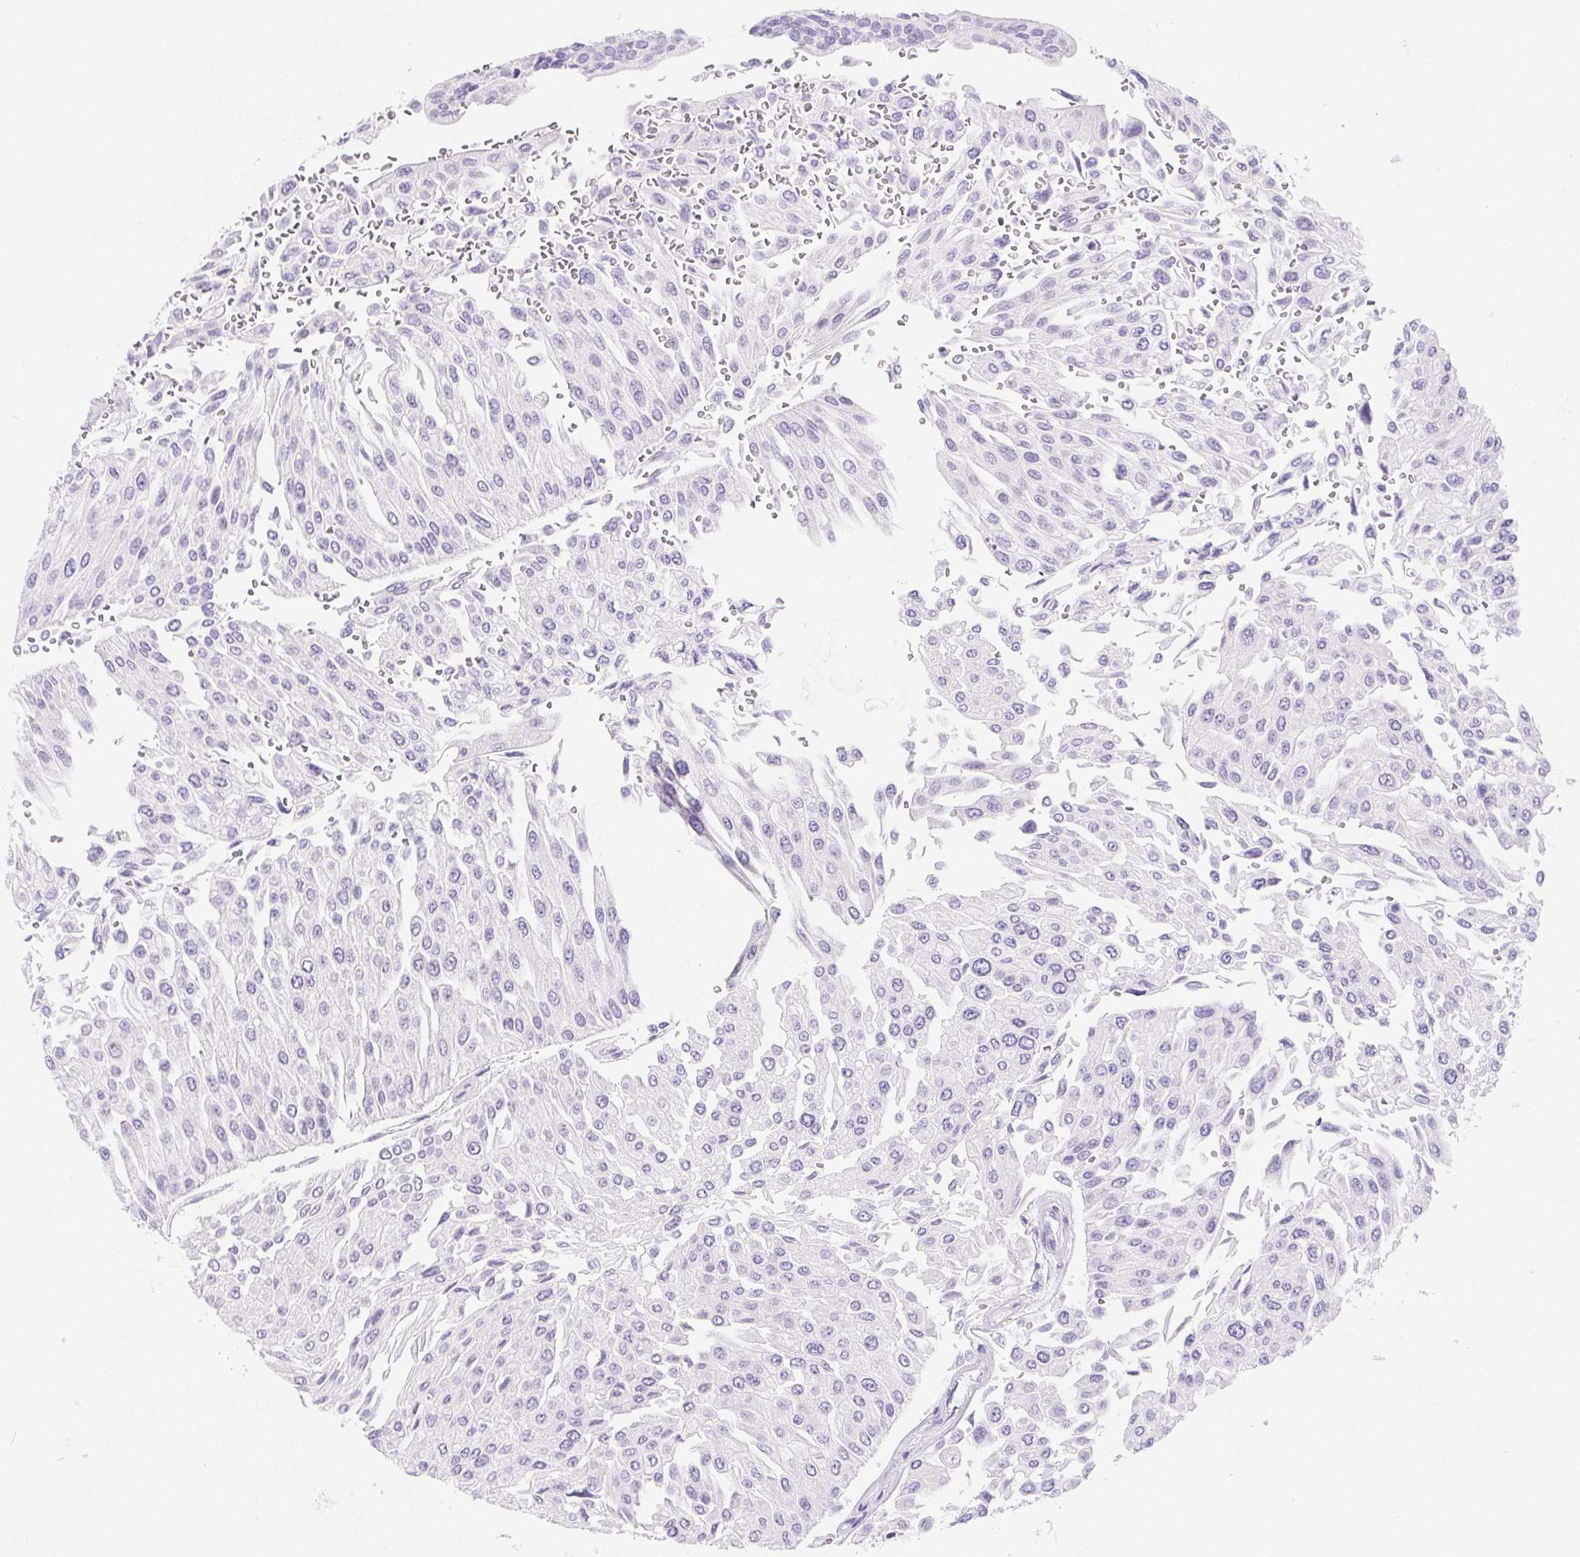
{"staining": {"intensity": "negative", "quantity": "none", "location": "none"}, "tissue": "urothelial cancer", "cell_type": "Tumor cells", "image_type": "cancer", "snomed": [{"axis": "morphology", "description": "Urothelial carcinoma, NOS"}, {"axis": "topography", "description": "Urinary bladder"}], "caption": "The micrograph shows no staining of tumor cells in transitional cell carcinoma.", "gene": "PNLIP", "patient": {"sex": "male", "age": 67}}